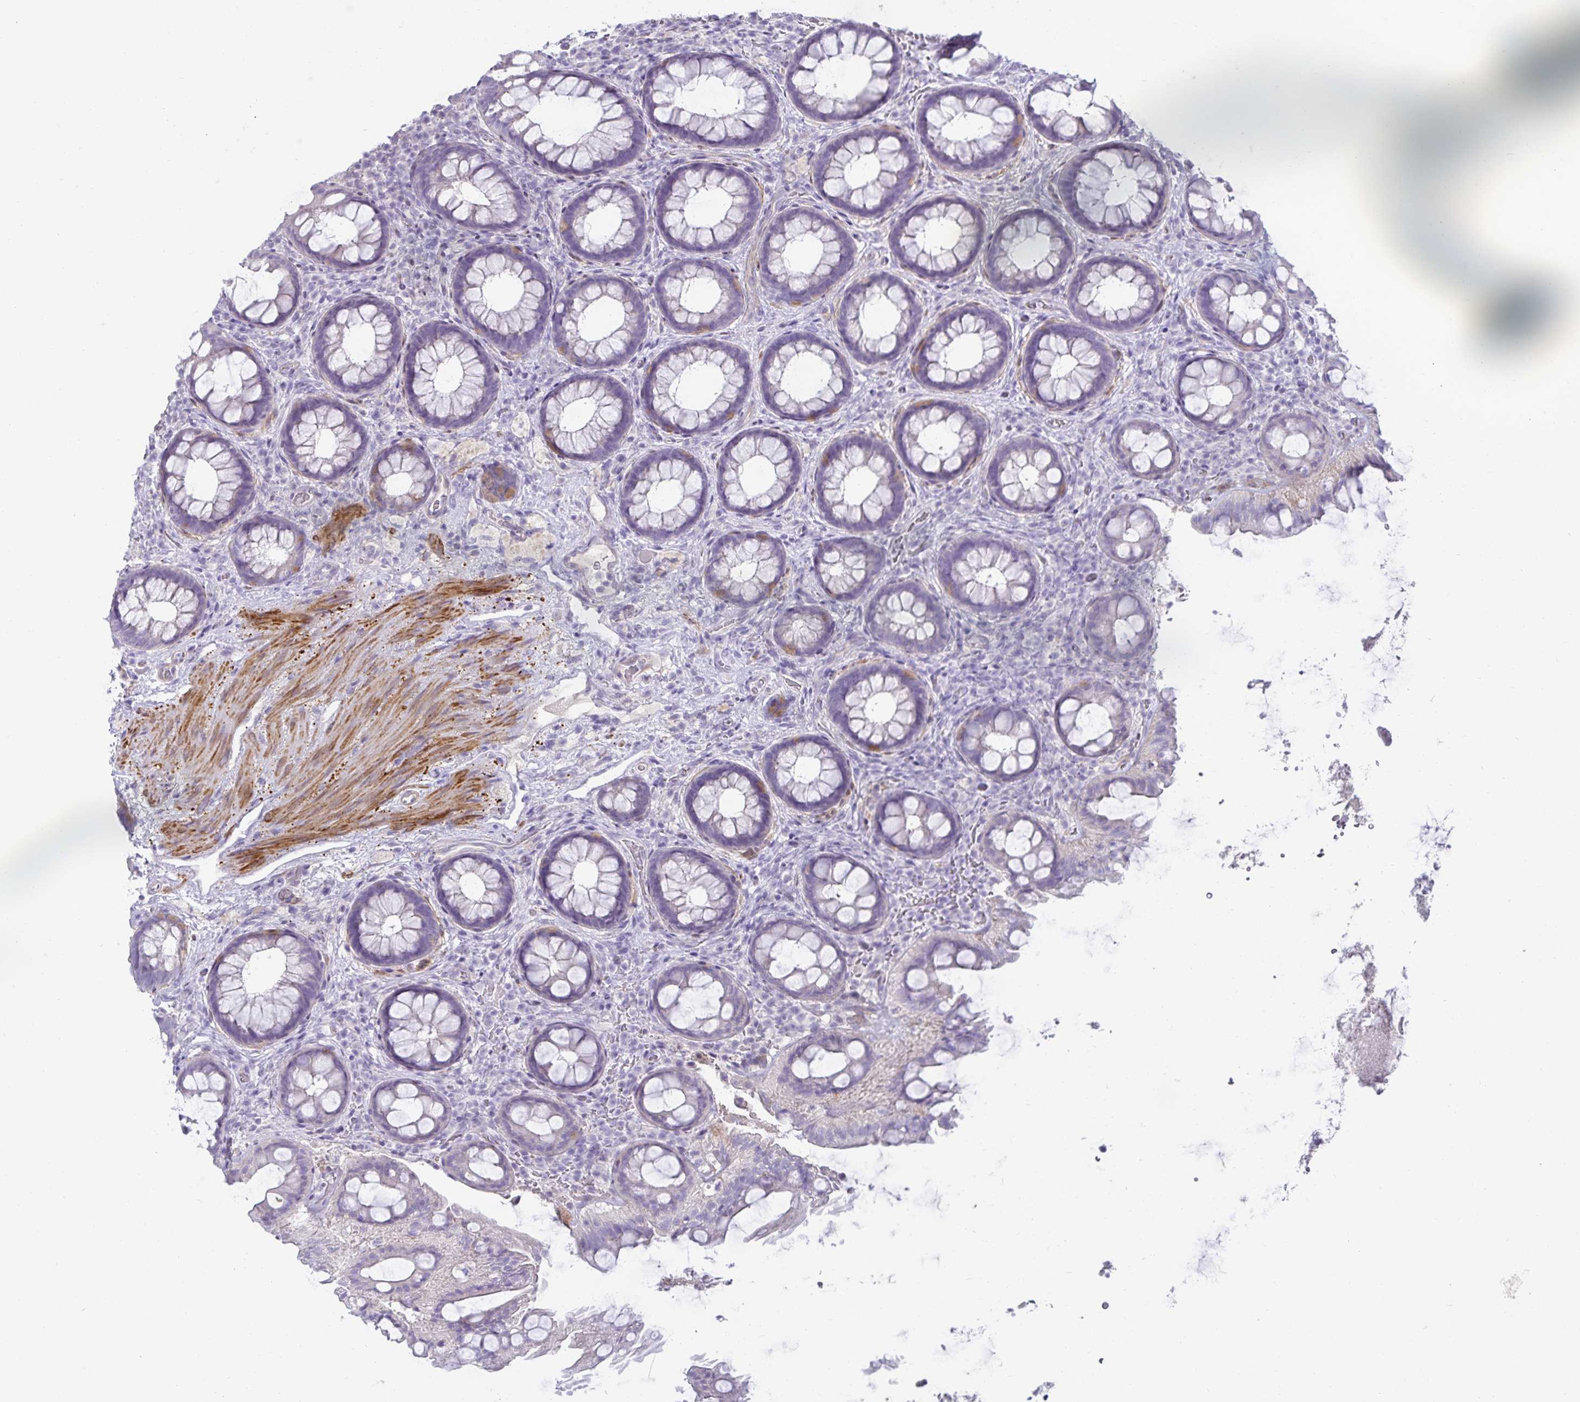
{"staining": {"intensity": "negative", "quantity": "none", "location": "none"}, "tissue": "rectum", "cell_type": "Glandular cells", "image_type": "normal", "snomed": [{"axis": "morphology", "description": "Normal tissue, NOS"}, {"axis": "topography", "description": "Rectum"}], "caption": "This photomicrograph is of unremarkable rectum stained with IHC to label a protein in brown with the nuclei are counter-stained blue. There is no positivity in glandular cells. Brightfield microscopy of IHC stained with DAB (3,3'-diaminobenzidine) (brown) and hematoxylin (blue), captured at high magnification.", "gene": "SPAG4", "patient": {"sex": "female", "age": 69}}